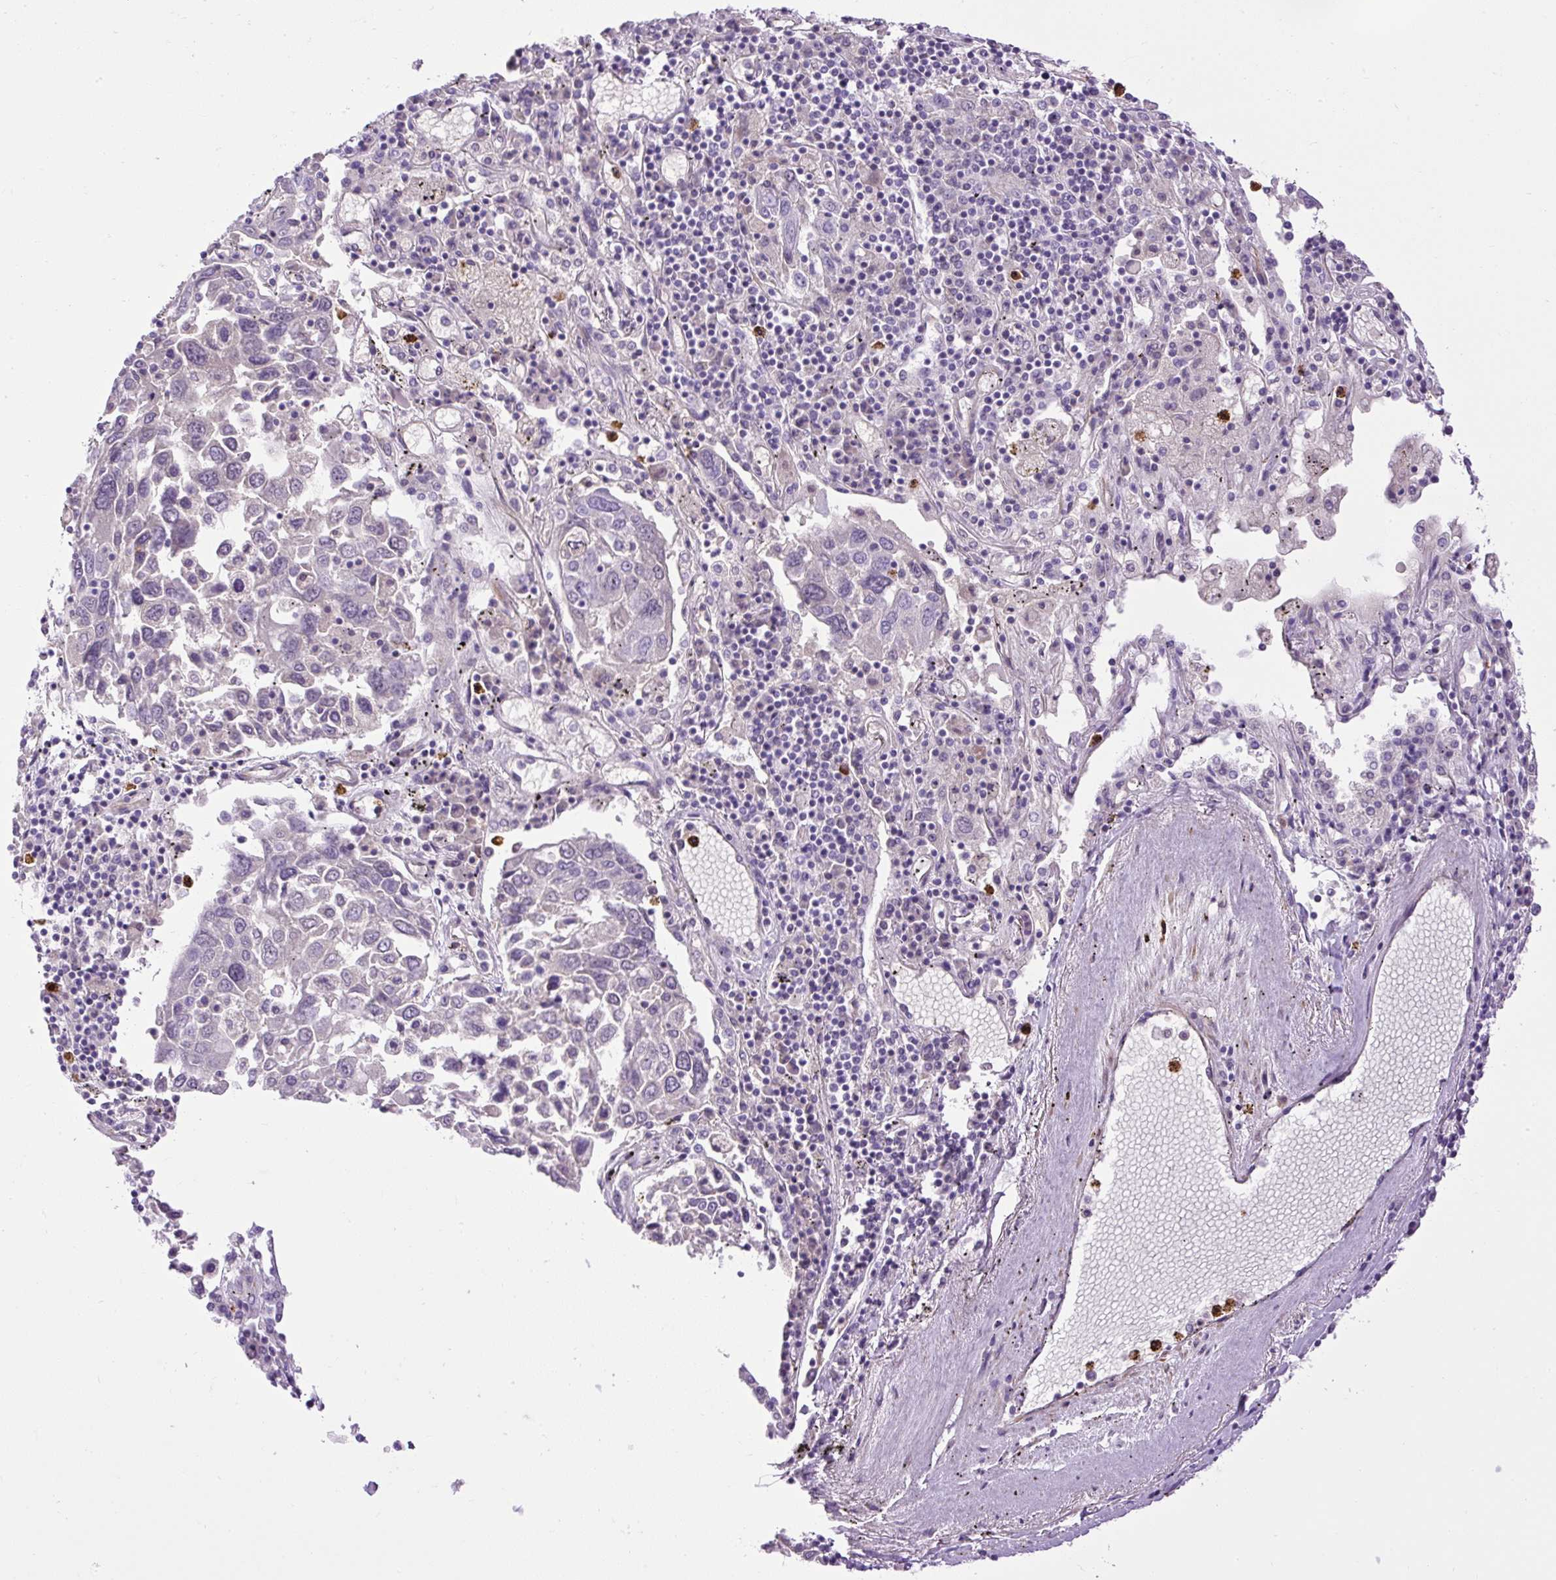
{"staining": {"intensity": "negative", "quantity": "none", "location": "none"}, "tissue": "lung cancer", "cell_type": "Tumor cells", "image_type": "cancer", "snomed": [{"axis": "morphology", "description": "Squamous cell carcinoma, NOS"}, {"axis": "topography", "description": "Lung"}], "caption": "This histopathology image is of squamous cell carcinoma (lung) stained with immunohistochemistry (IHC) to label a protein in brown with the nuclei are counter-stained blue. There is no positivity in tumor cells. Nuclei are stained in blue.", "gene": "VWA7", "patient": {"sex": "male", "age": 65}}